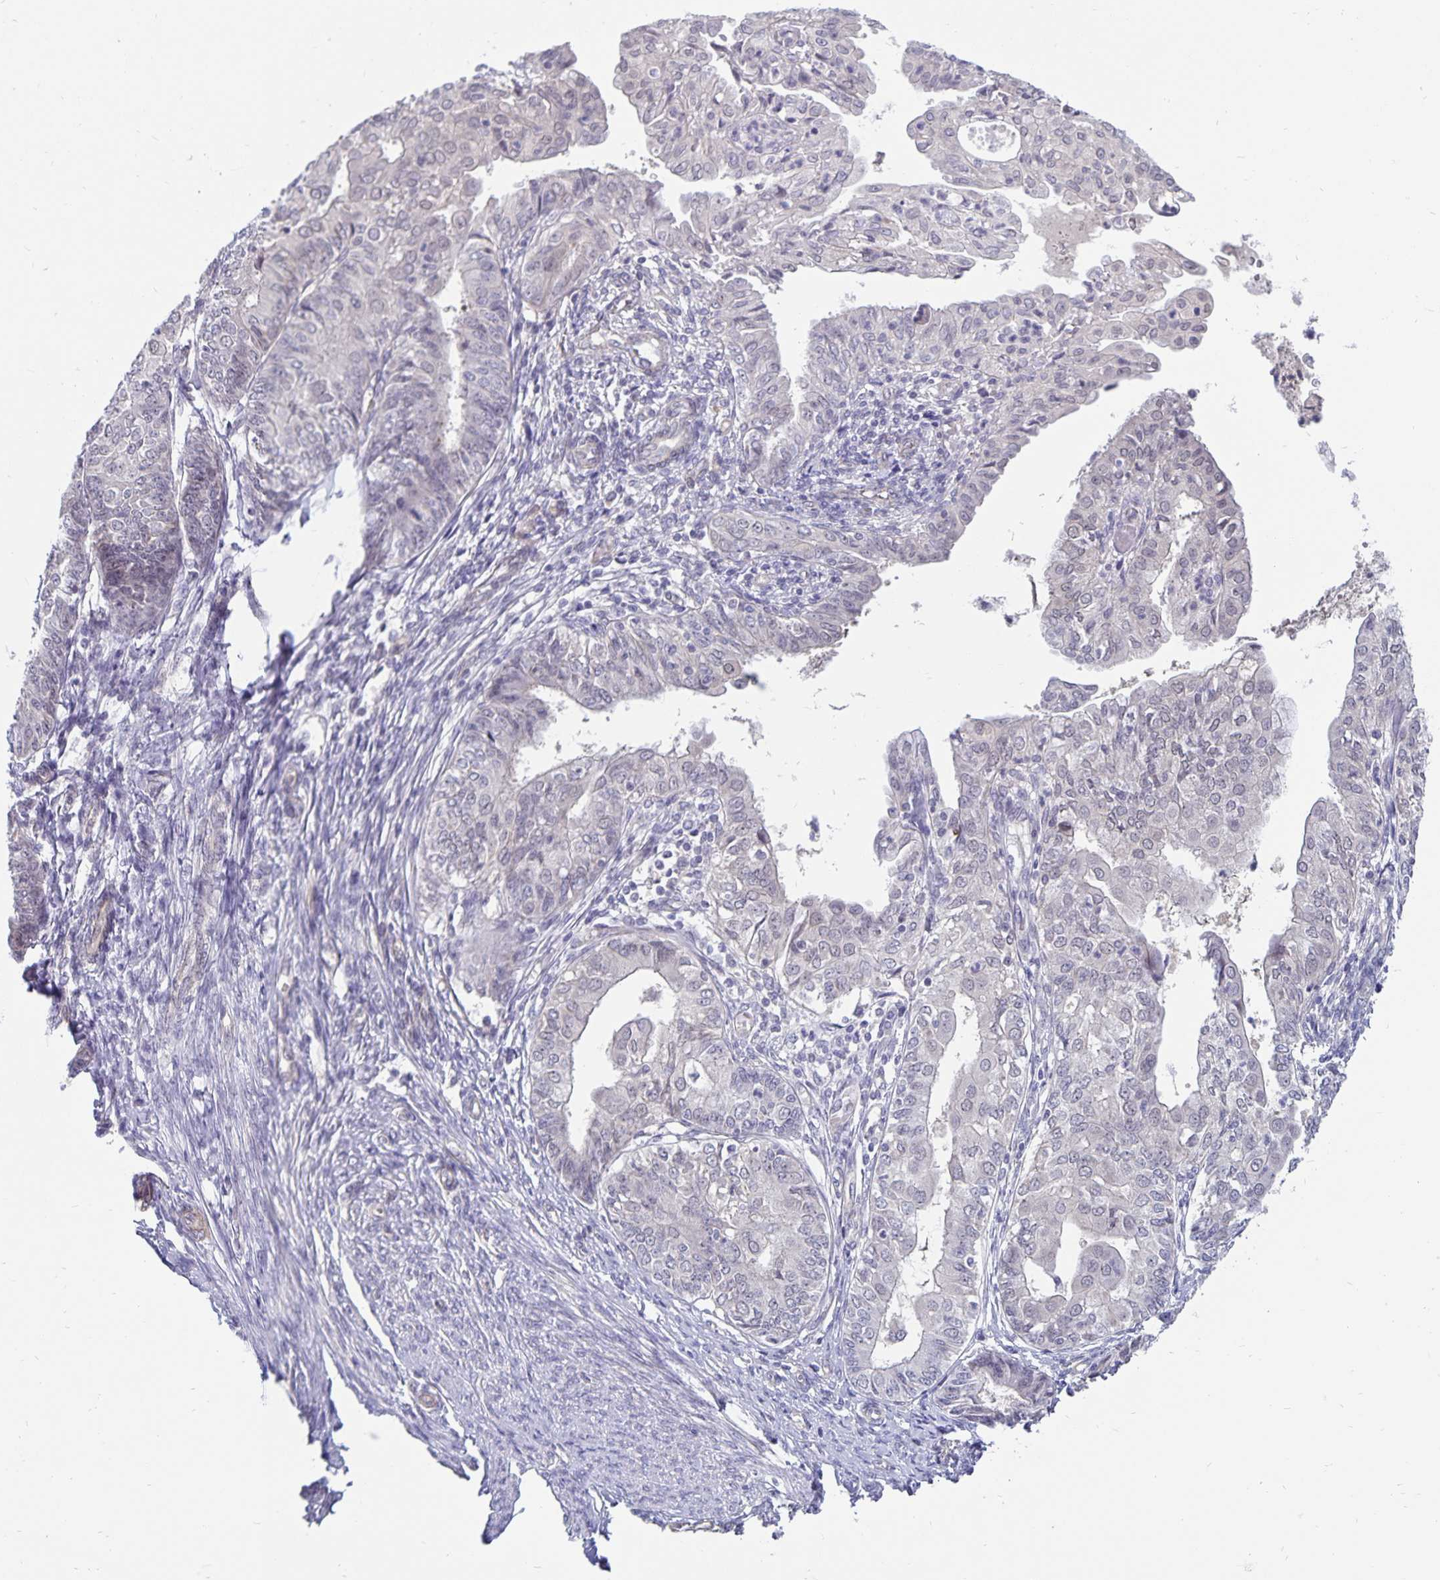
{"staining": {"intensity": "negative", "quantity": "none", "location": "none"}, "tissue": "endometrial cancer", "cell_type": "Tumor cells", "image_type": "cancer", "snomed": [{"axis": "morphology", "description": "Adenocarcinoma, NOS"}, {"axis": "topography", "description": "Endometrium"}], "caption": "There is no significant staining in tumor cells of endometrial adenocarcinoma.", "gene": "CDKN2B", "patient": {"sex": "female", "age": 68}}